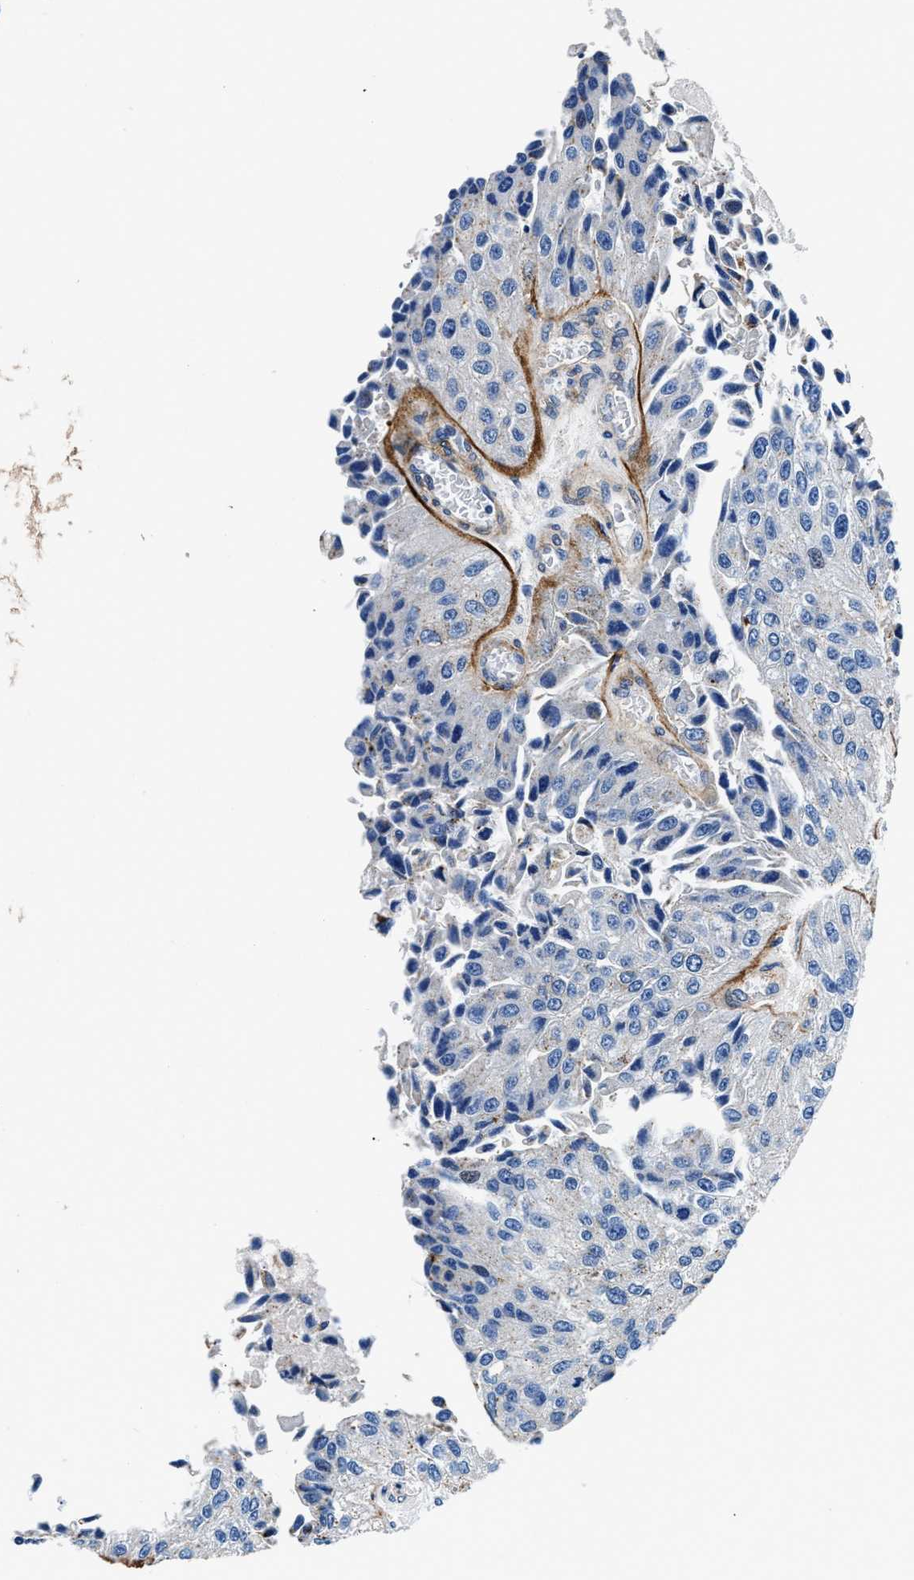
{"staining": {"intensity": "negative", "quantity": "none", "location": "none"}, "tissue": "urothelial cancer", "cell_type": "Tumor cells", "image_type": "cancer", "snomed": [{"axis": "morphology", "description": "Urothelial carcinoma, High grade"}, {"axis": "topography", "description": "Kidney"}, {"axis": "topography", "description": "Urinary bladder"}], "caption": "This is an IHC image of human urothelial cancer. There is no expression in tumor cells.", "gene": "DAG1", "patient": {"sex": "male", "age": 77}}